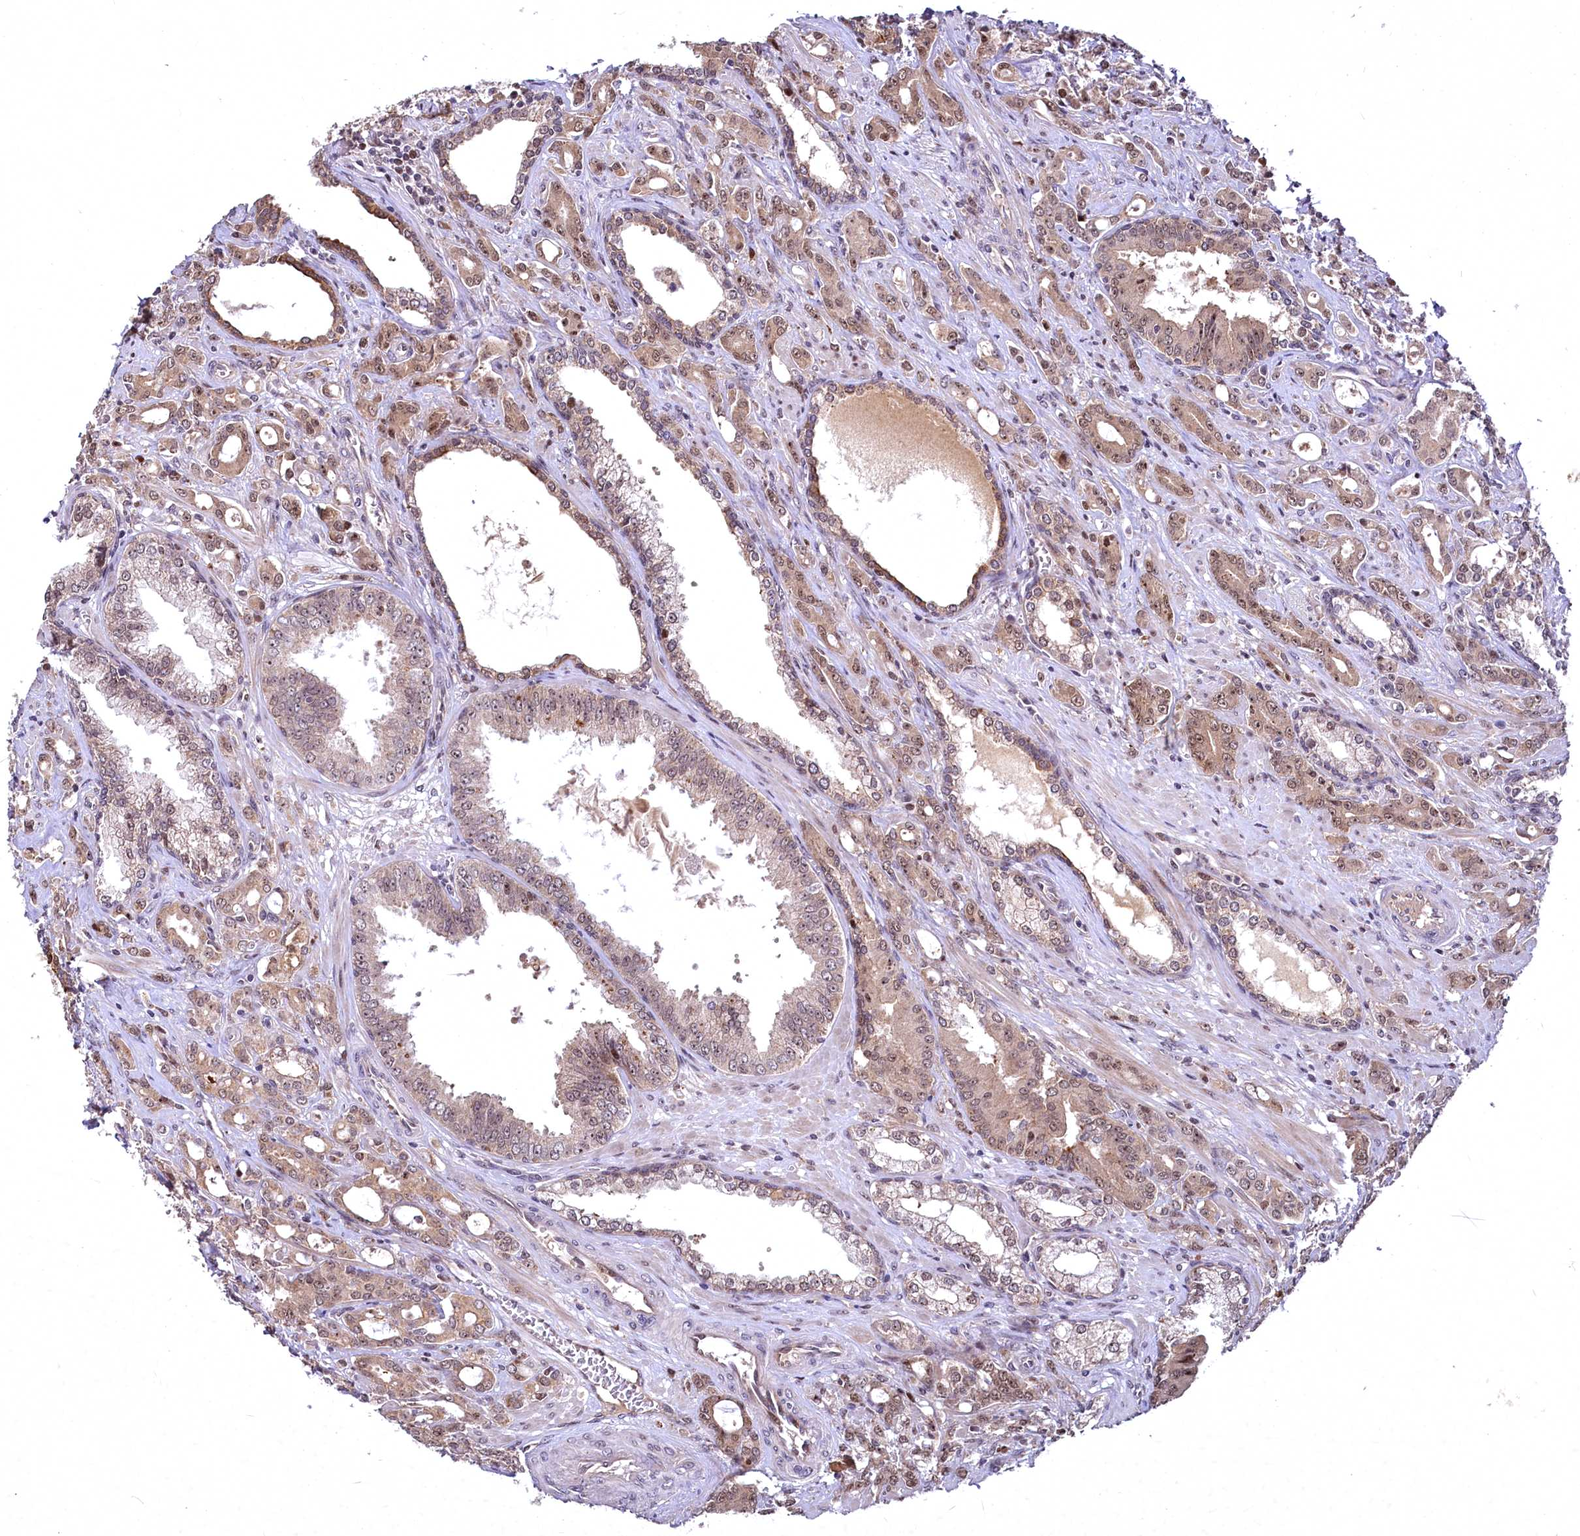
{"staining": {"intensity": "weak", "quantity": ">75%", "location": "cytoplasmic/membranous,nuclear"}, "tissue": "prostate cancer", "cell_type": "Tumor cells", "image_type": "cancer", "snomed": [{"axis": "morphology", "description": "Adenocarcinoma, High grade"}, {"axis": "topography", "description": "Prostate"}], "caption": "Prostate cancer stained with immunohistochemistry displays weak cytoplasmic/membranous and nuclear staining in about >75% of tumor cells. (IHC, brightfield microscopy, high magnification).", "gene": "N4BP2L1", "patient": {"sex": "male", "age": 72}}